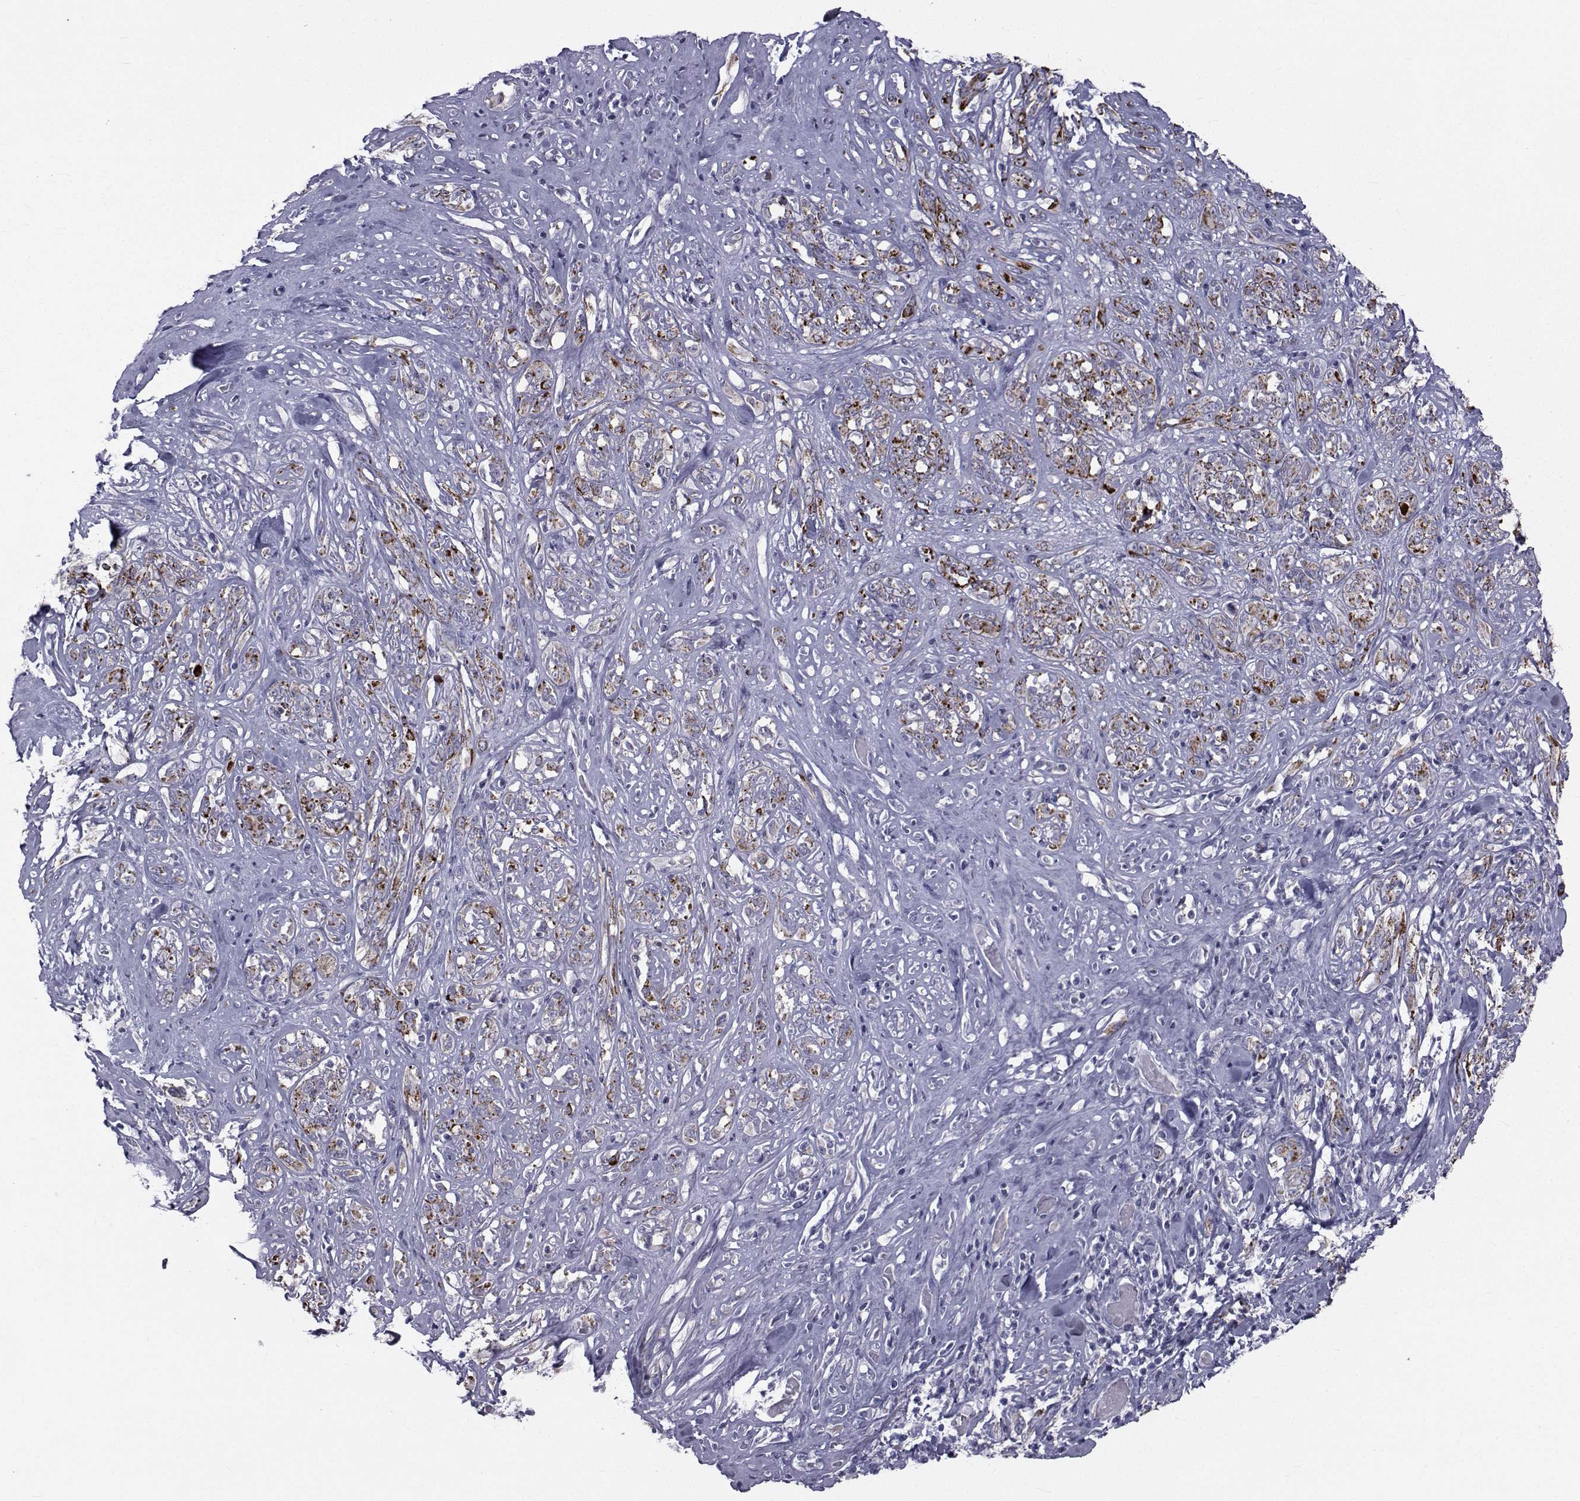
{"staining": {"intensity": "negative", "quantity": "none", "location": "none"}, "tissue": "melanoma", "cell_type": "Tumor cells", "image_type": "cancer", "snomed": [{"axis": "morphology", "description": "Malignant melanoma, NOS"}, {"axis": "topography", "description": "Skin"}], "caption": "Tumor cells show no significant staining in malignant melanoma.", "gene": "FDXR", "patient": {"sex": "female", "age": 91}}